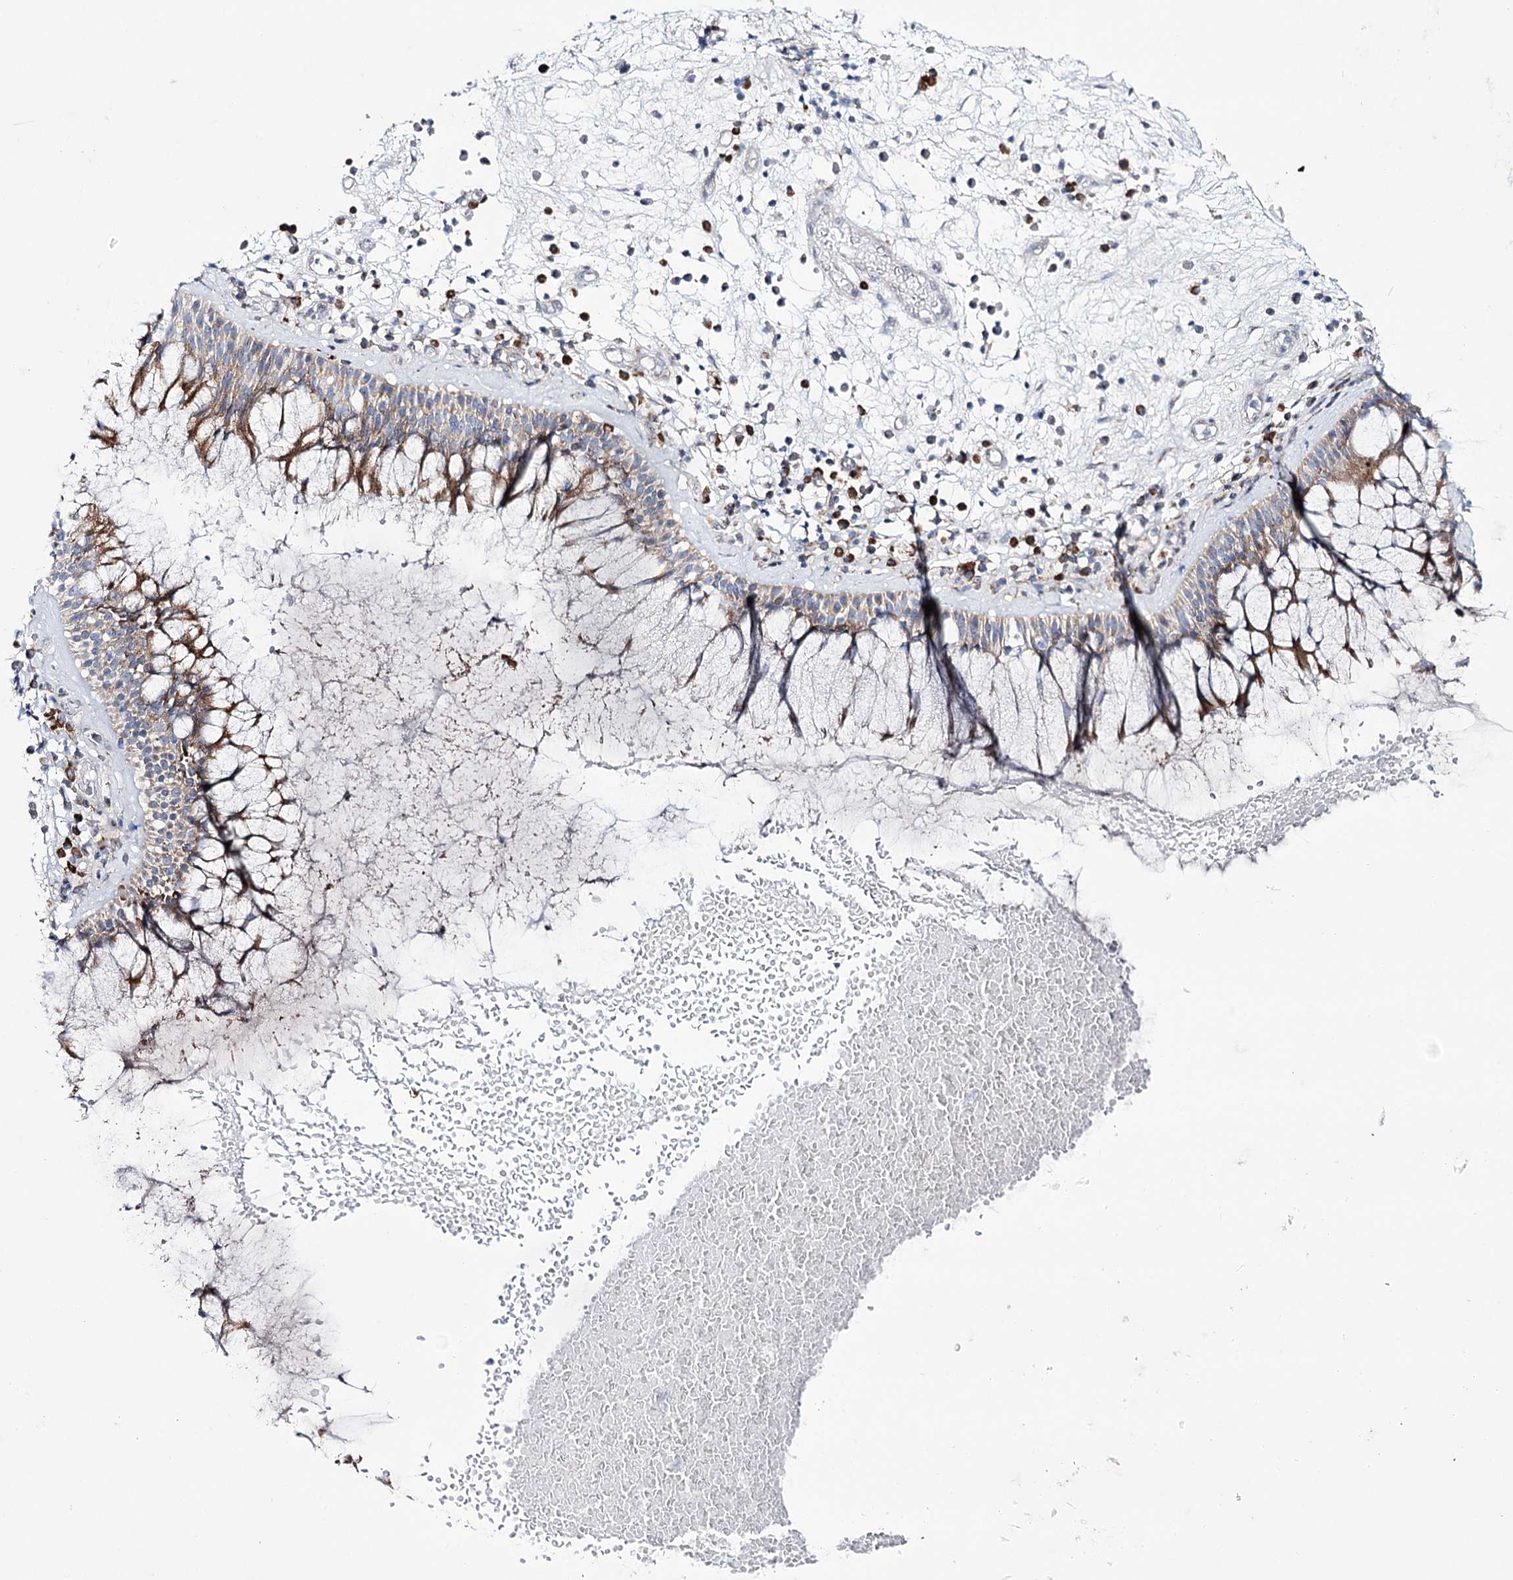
{"staining": {"intensity": "moderate", "quantity": "25%-75%", "location": "cytoplasmic/membranous"}, "tissue": "nasopharynx", "cell_type": "Respiratory epithelial cells", "image_type": "normal", "snomed": [{"axis": "morphology", "description": "Normal tissue, NOS"}, {"axis": "morphology", "description": "Inflammation, NOS"}, {"axis": "topography", "description": "Nasopharynx"}], "caption": "About 25%-75% of respiratory epithelial cells in unremarkable human nasopharynx reveal moderate cytoplasmic/membranous protein expression as visualized by brown immunohistochemical staining.", "gene": "METTL5", "patient": {"sex": "male", "age": 70}}